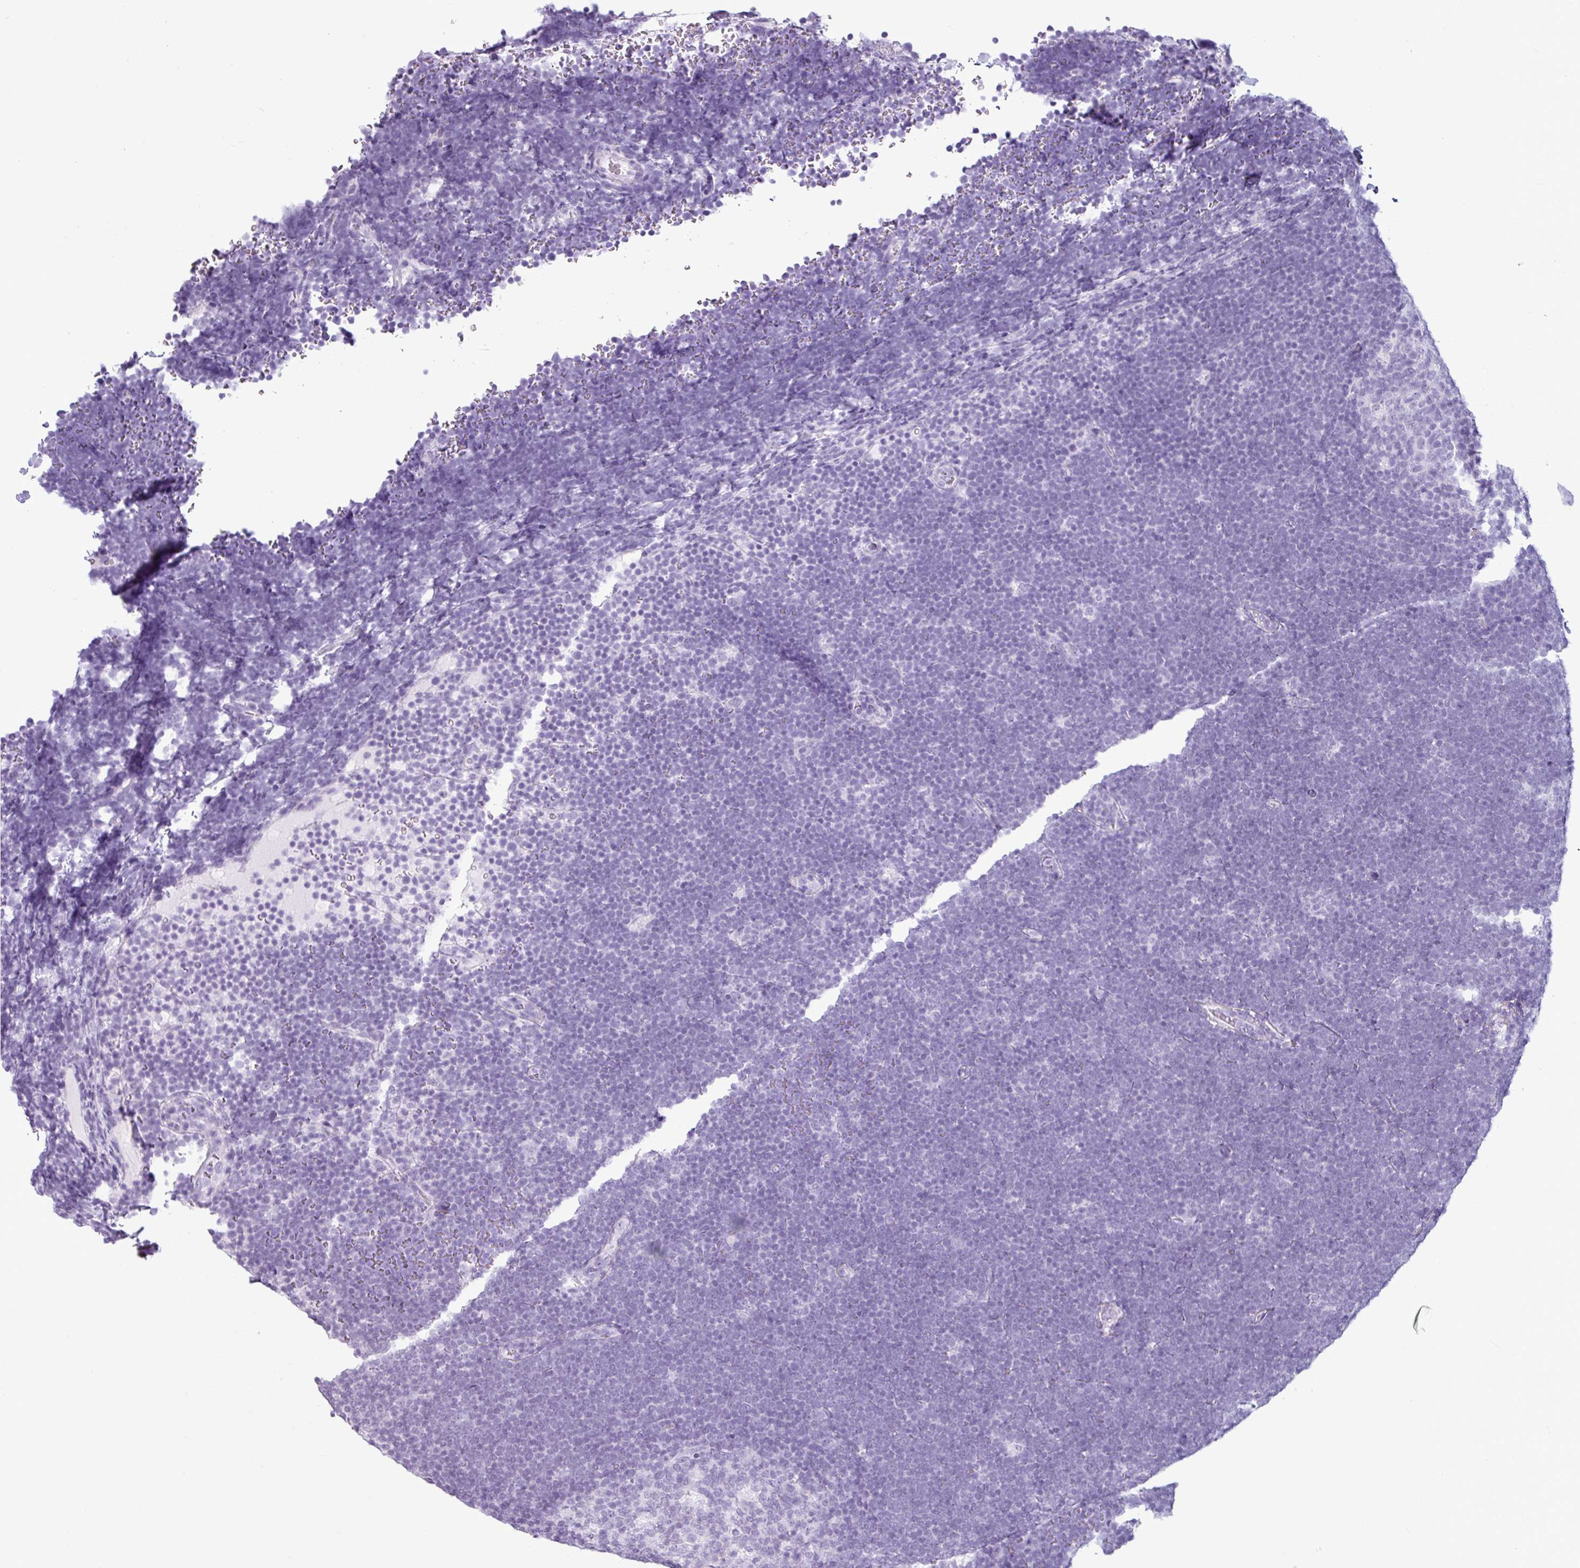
{"staining": {"intensity": "negative", "quantity": "none", "location": "none"}, "tissue": "lymphoma", "cell_type": "Tumor cells", "image_type": "cancer", "snomed": [{"axis": "morphology", "description": "Malignant lymphoma, non-Hodgkin's type, High grade"}, {"axis": "topography", "description": "Lymph node"}], "caption": "An IHC histopathology image of lymphoma is shown. There is no staining in tumor cells of lymphoma.", "gene": "AMY1B", "patient": {"sex": "male", "age": 13}}